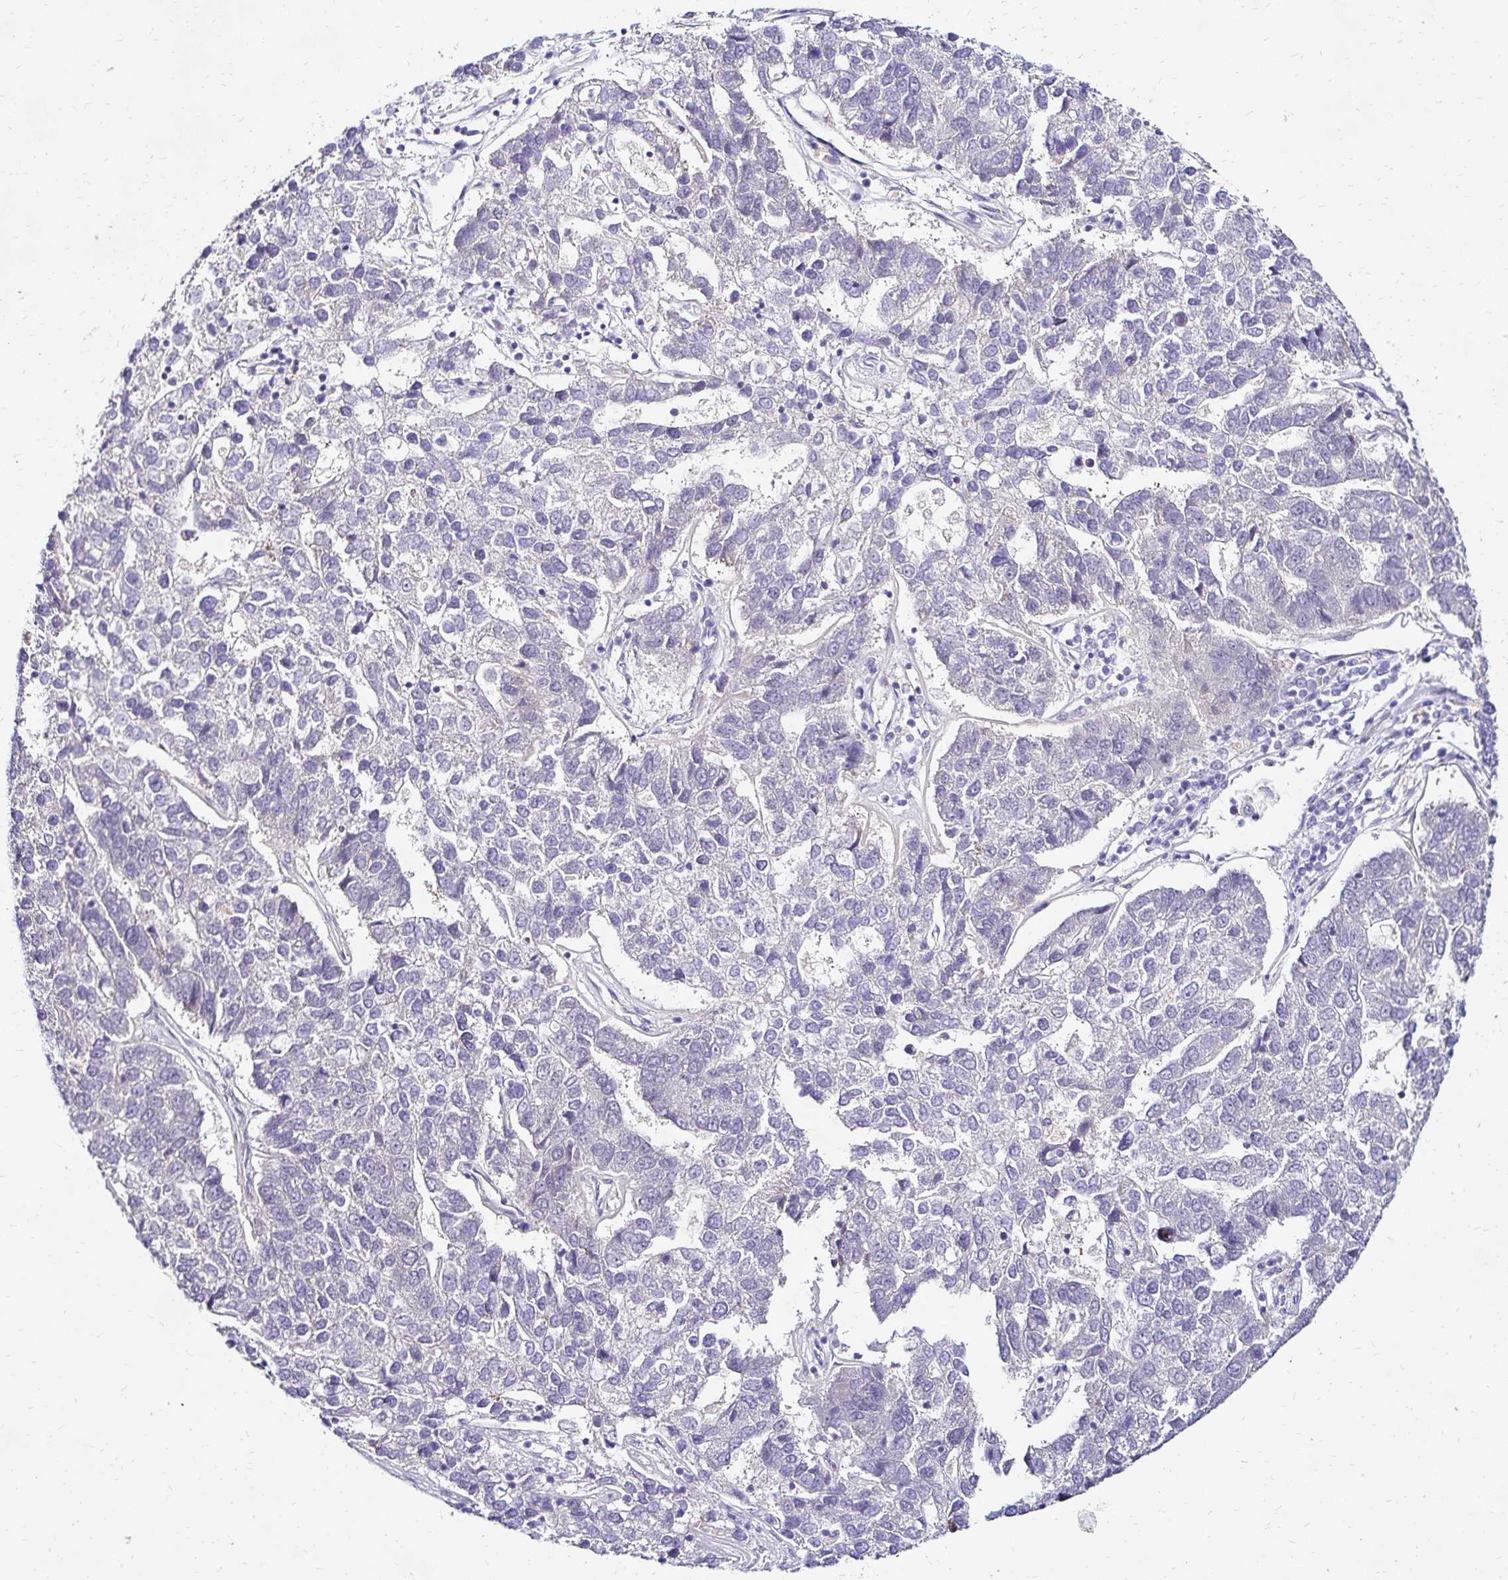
{"staining": {"intensity": "negative", "quantity": "none", "location": "none"}, "tissue": "pancreatic cancer", "cell_type": "Tumor cells", "image_type": "cancer", "snomed": [{"axis": "morphology", "description": "Adenocarcinoma, NOS"}, {"axis": "topography", "description": "Pancreas"}], "caption": "DAB immunohistochemical staining of human pancreatic cancer exhibits no significant staining in tumor cells. (IHC, brightfield microscopy, high magnification).", "gene": "IDUA", "patient": {"sex": "female", "age": 61}}